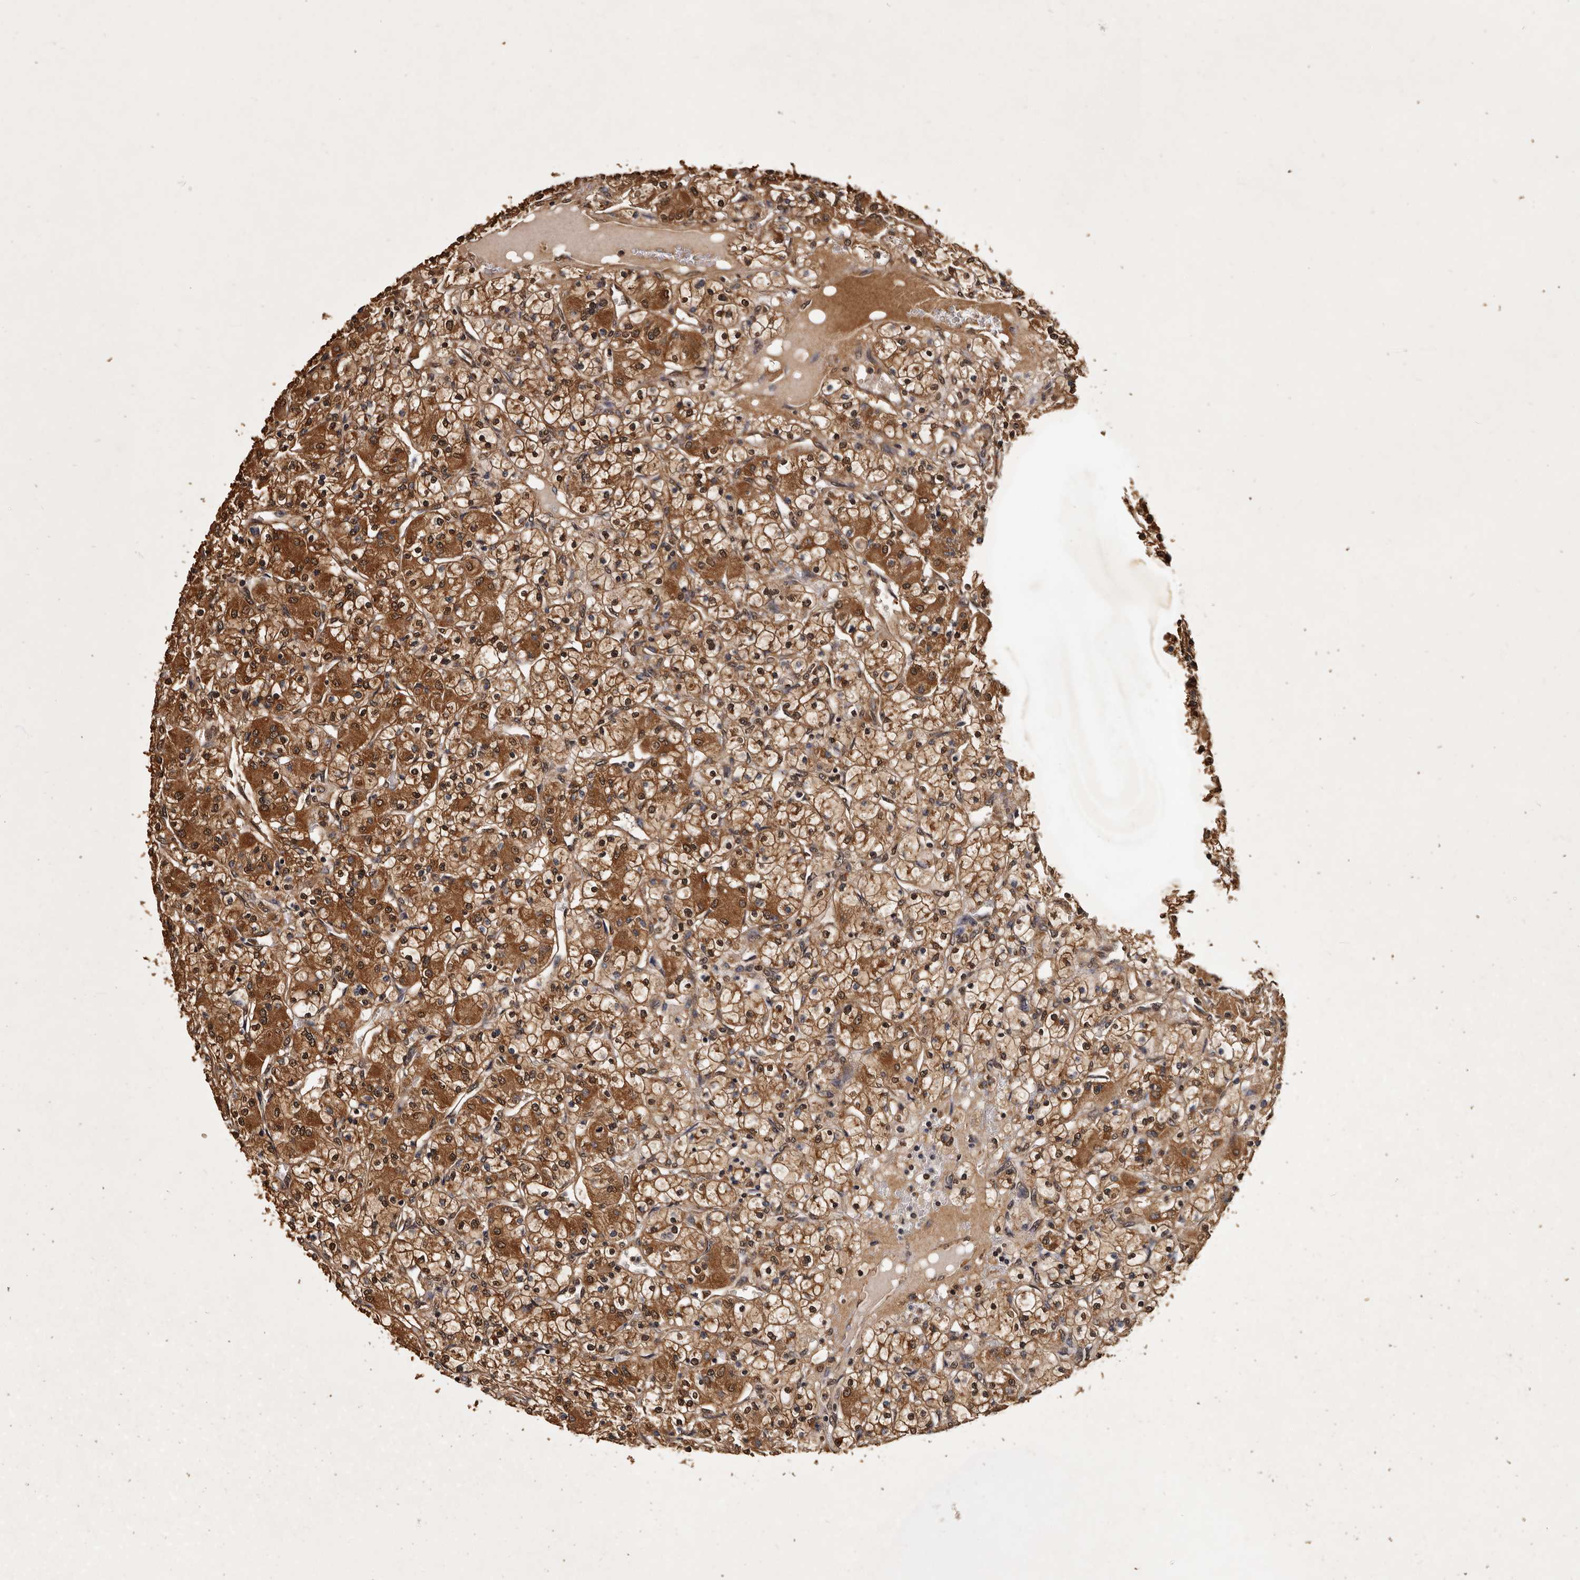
{"staining": {"intensity": "moderate", "quantity": ">75%", "location": "cytoplasmic/membranous,nuclear"}, "tissue": "renal cancer", "cell_type": "Tumor cells", "image_type": "cancer", "snomed": [{"axis": "morphology", "description": "Adenocarcinoma, NOS"}, {"axis": "topography", "description": "Kidney"}], "caption": "Tumor cells display medium levels of moderate cytoplasmic/membranous and nuclear expression in about >75% of cells in renal cancer (adenocarcinoma).", "gene": "PARS2", "patient": {"sex": "female", "age": 59}}